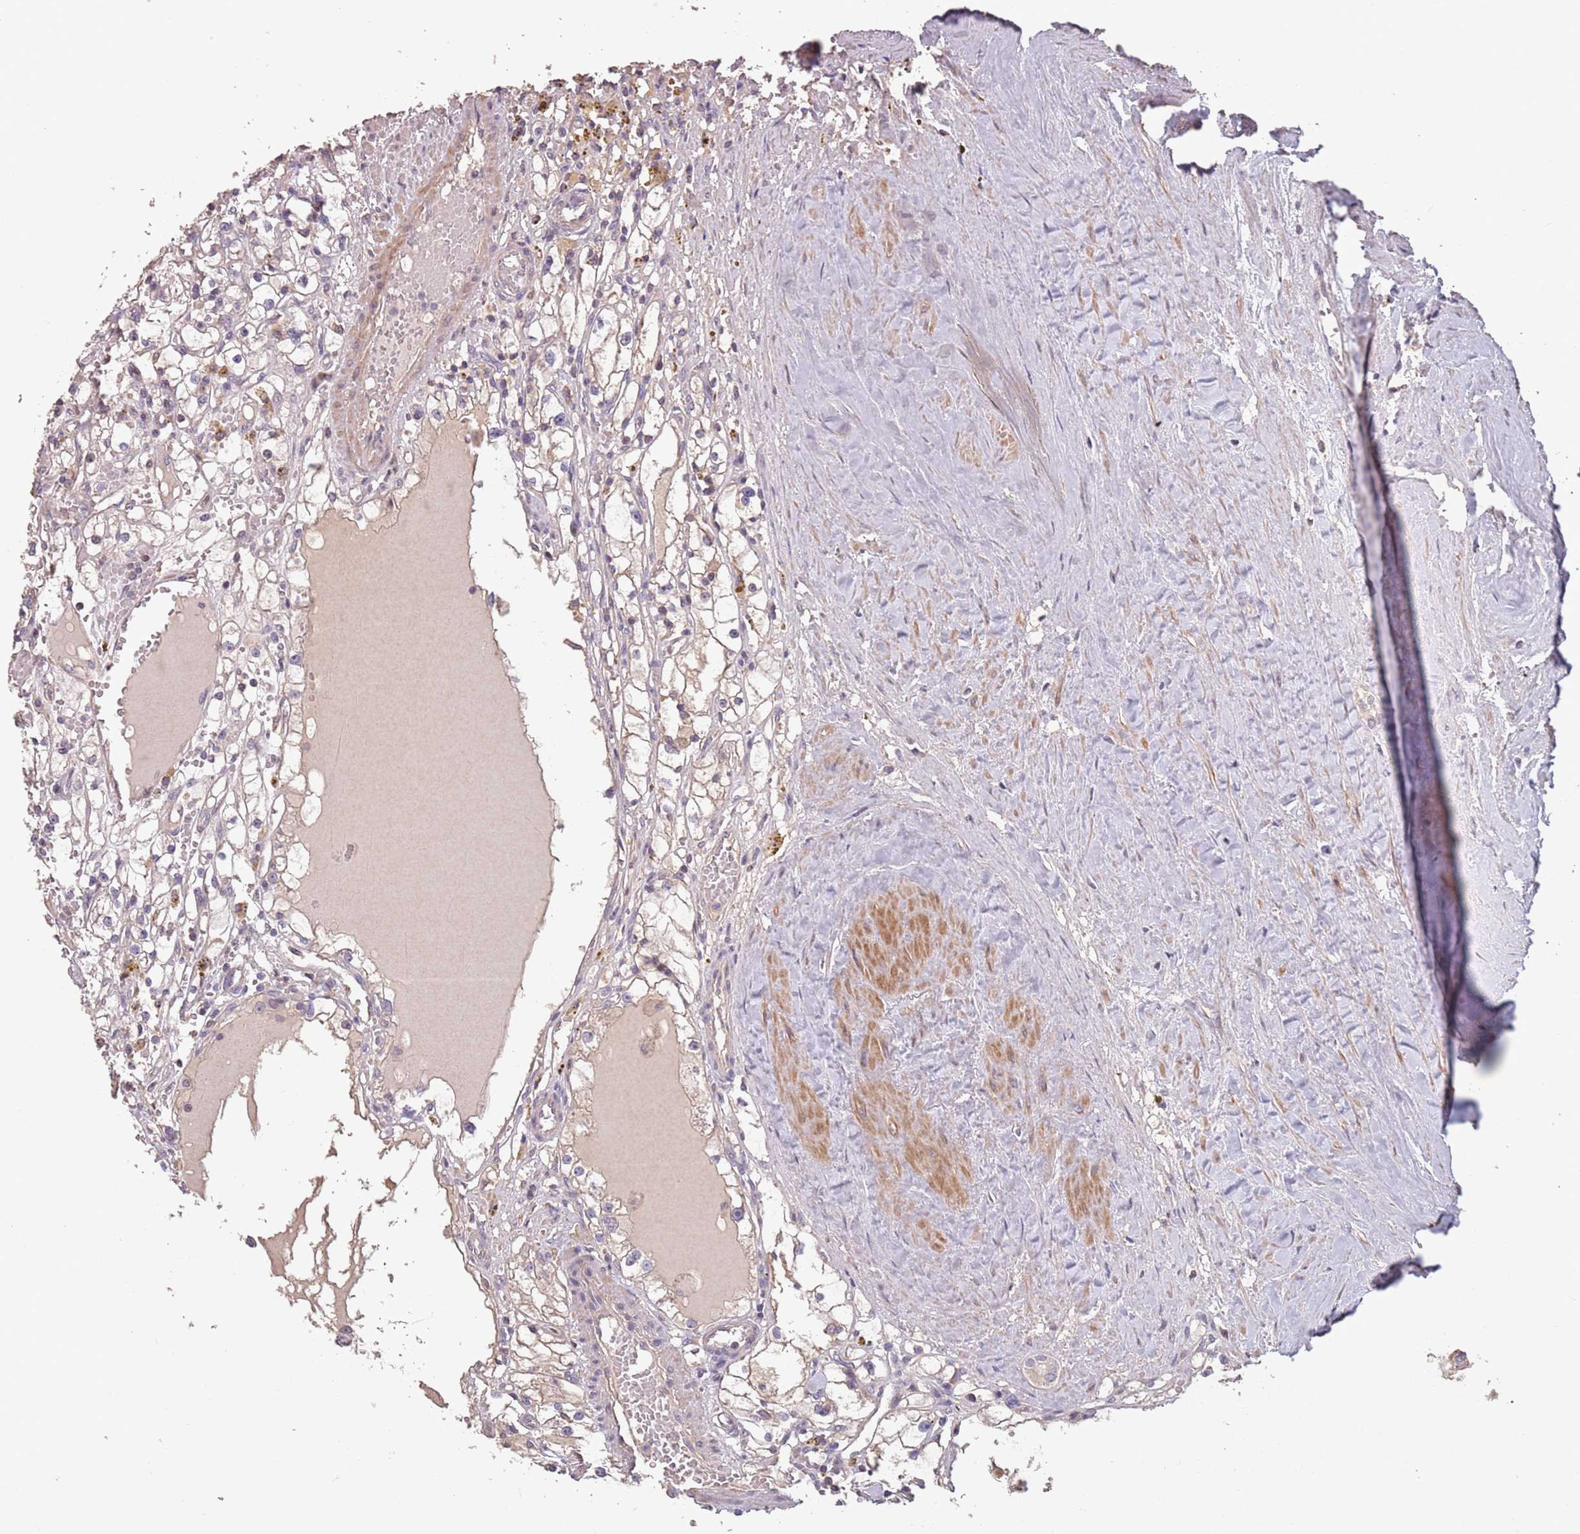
{"staining": {"intensity": "weak", "quantity": "25%-75%", "location": "cytoplasmic/membranous"}, "tissue": "renal cancer", "cell_type": "Tumor cells", "image_type": "cancer", "snomed": [{"axis": "morphology", "description": "Adenocarcinoma, NOS"}, {"axis": "topography", "description": "Kidney"}], "caption": "Weak cytoplasmic/membranous protein positivity is seen in about 25%-75% of tumor cells in adenocarcinoma (renal). The protein is shown in brown color, while the nuclei are stained blue.", "gene": "MBD3L1", "patient": {"sex": "male", "age": 56}}